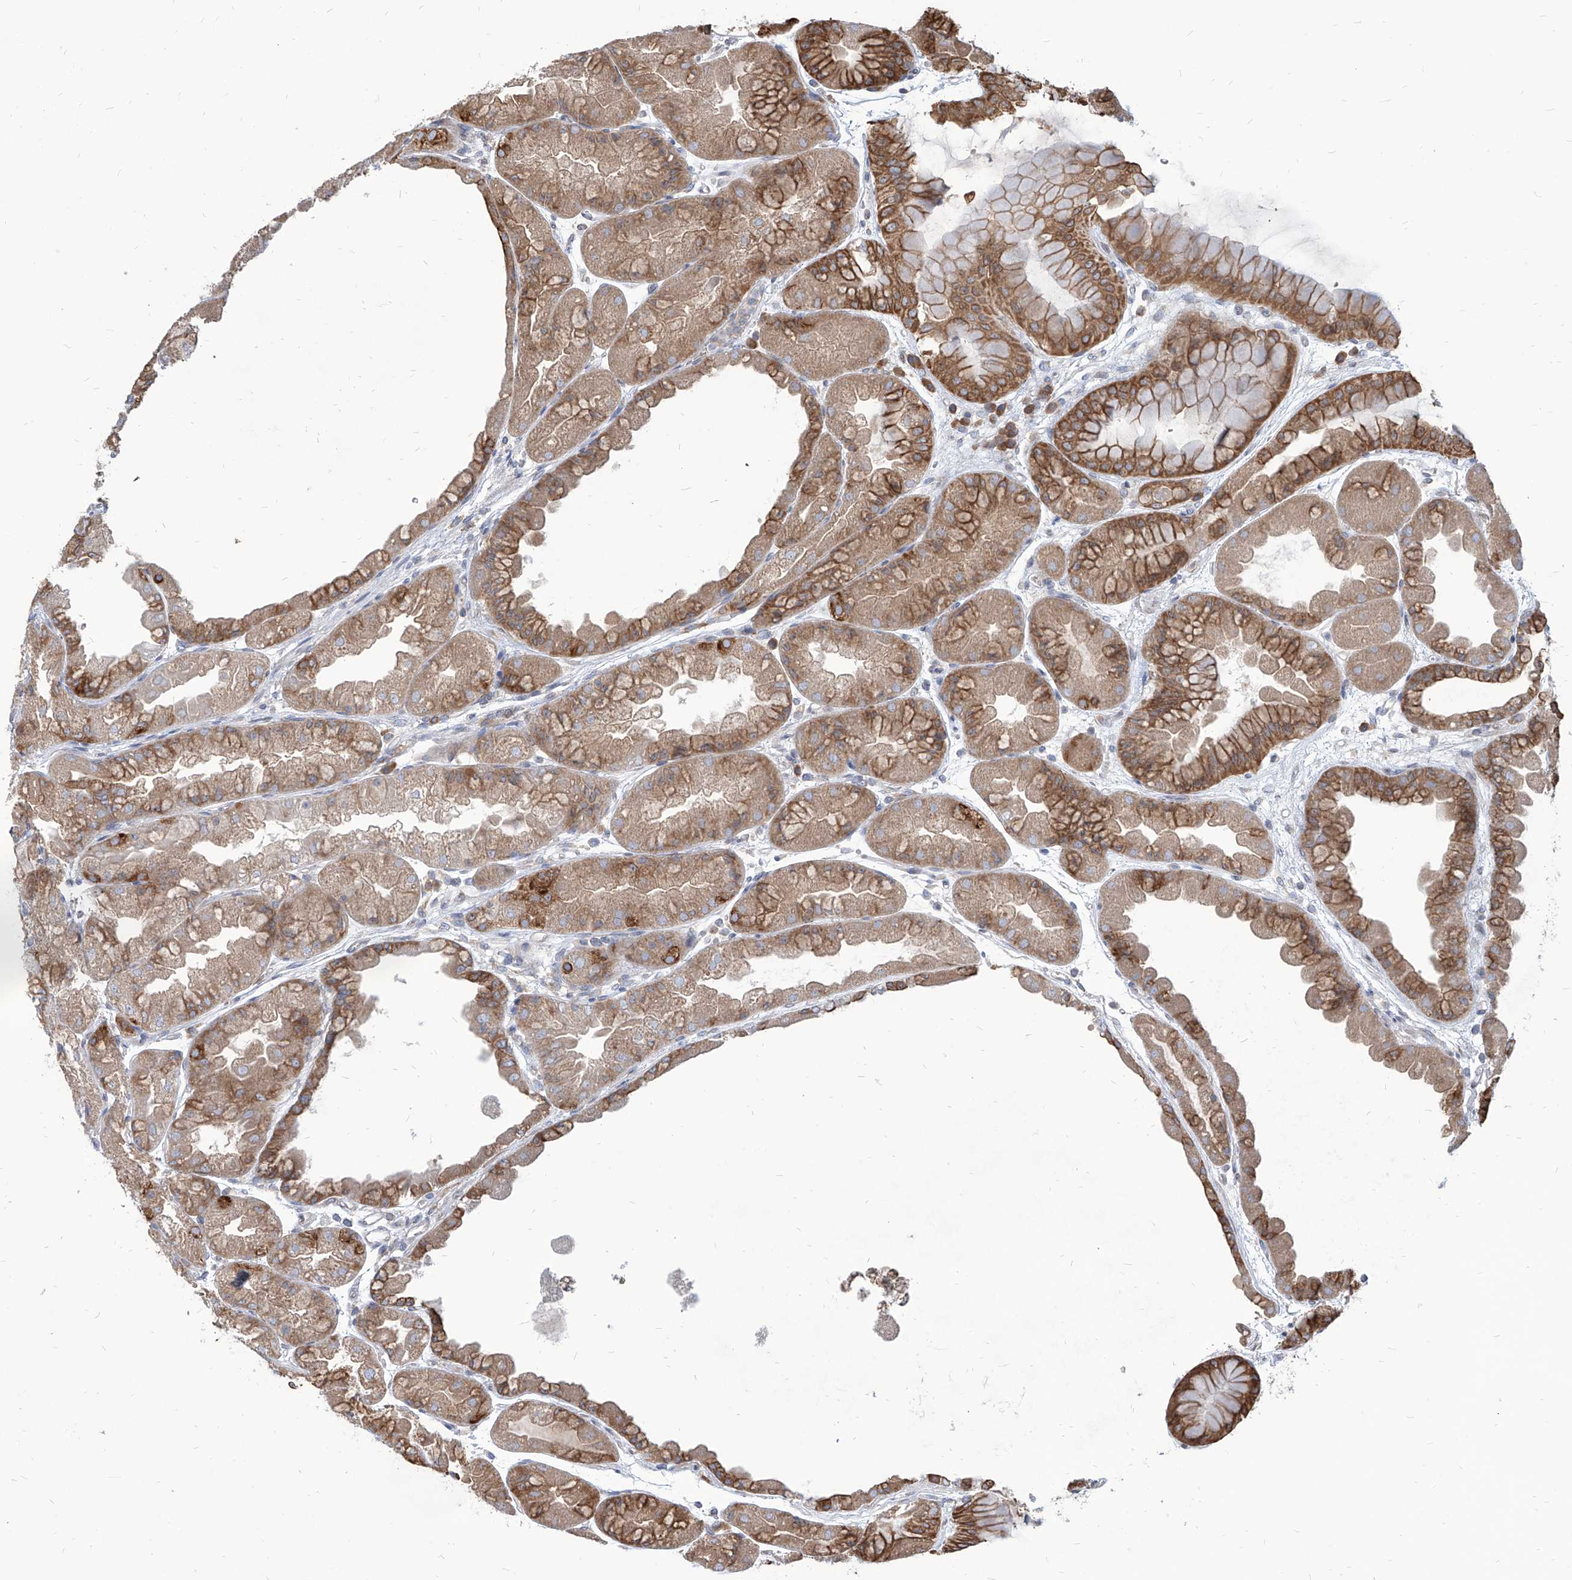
{"staining": {"intensity": "strong", "quantity": "25%-75%", "location": "cytoplasmic/membranous"}, "tissue": "stomach", "cell_type": "Glandular cells", "image_type": "normal", "snomed": [{"axis": "morphology", "description": "Normal tissue, NOS"}, {"axis": "topography", "description": "Stomach, upper"}], "caption": "Immunohistochemical staining of normal stomach shows high levels of strong cytoplasmic/membranous positivity in about 25%-75% of glandular cells. (Stains: DAB in brown, nuclei in blue, Microscopy: brightfield microscopy at high magnification).", "gene": "FAM83B", "patient": {"sex": "male", "age": 47}}